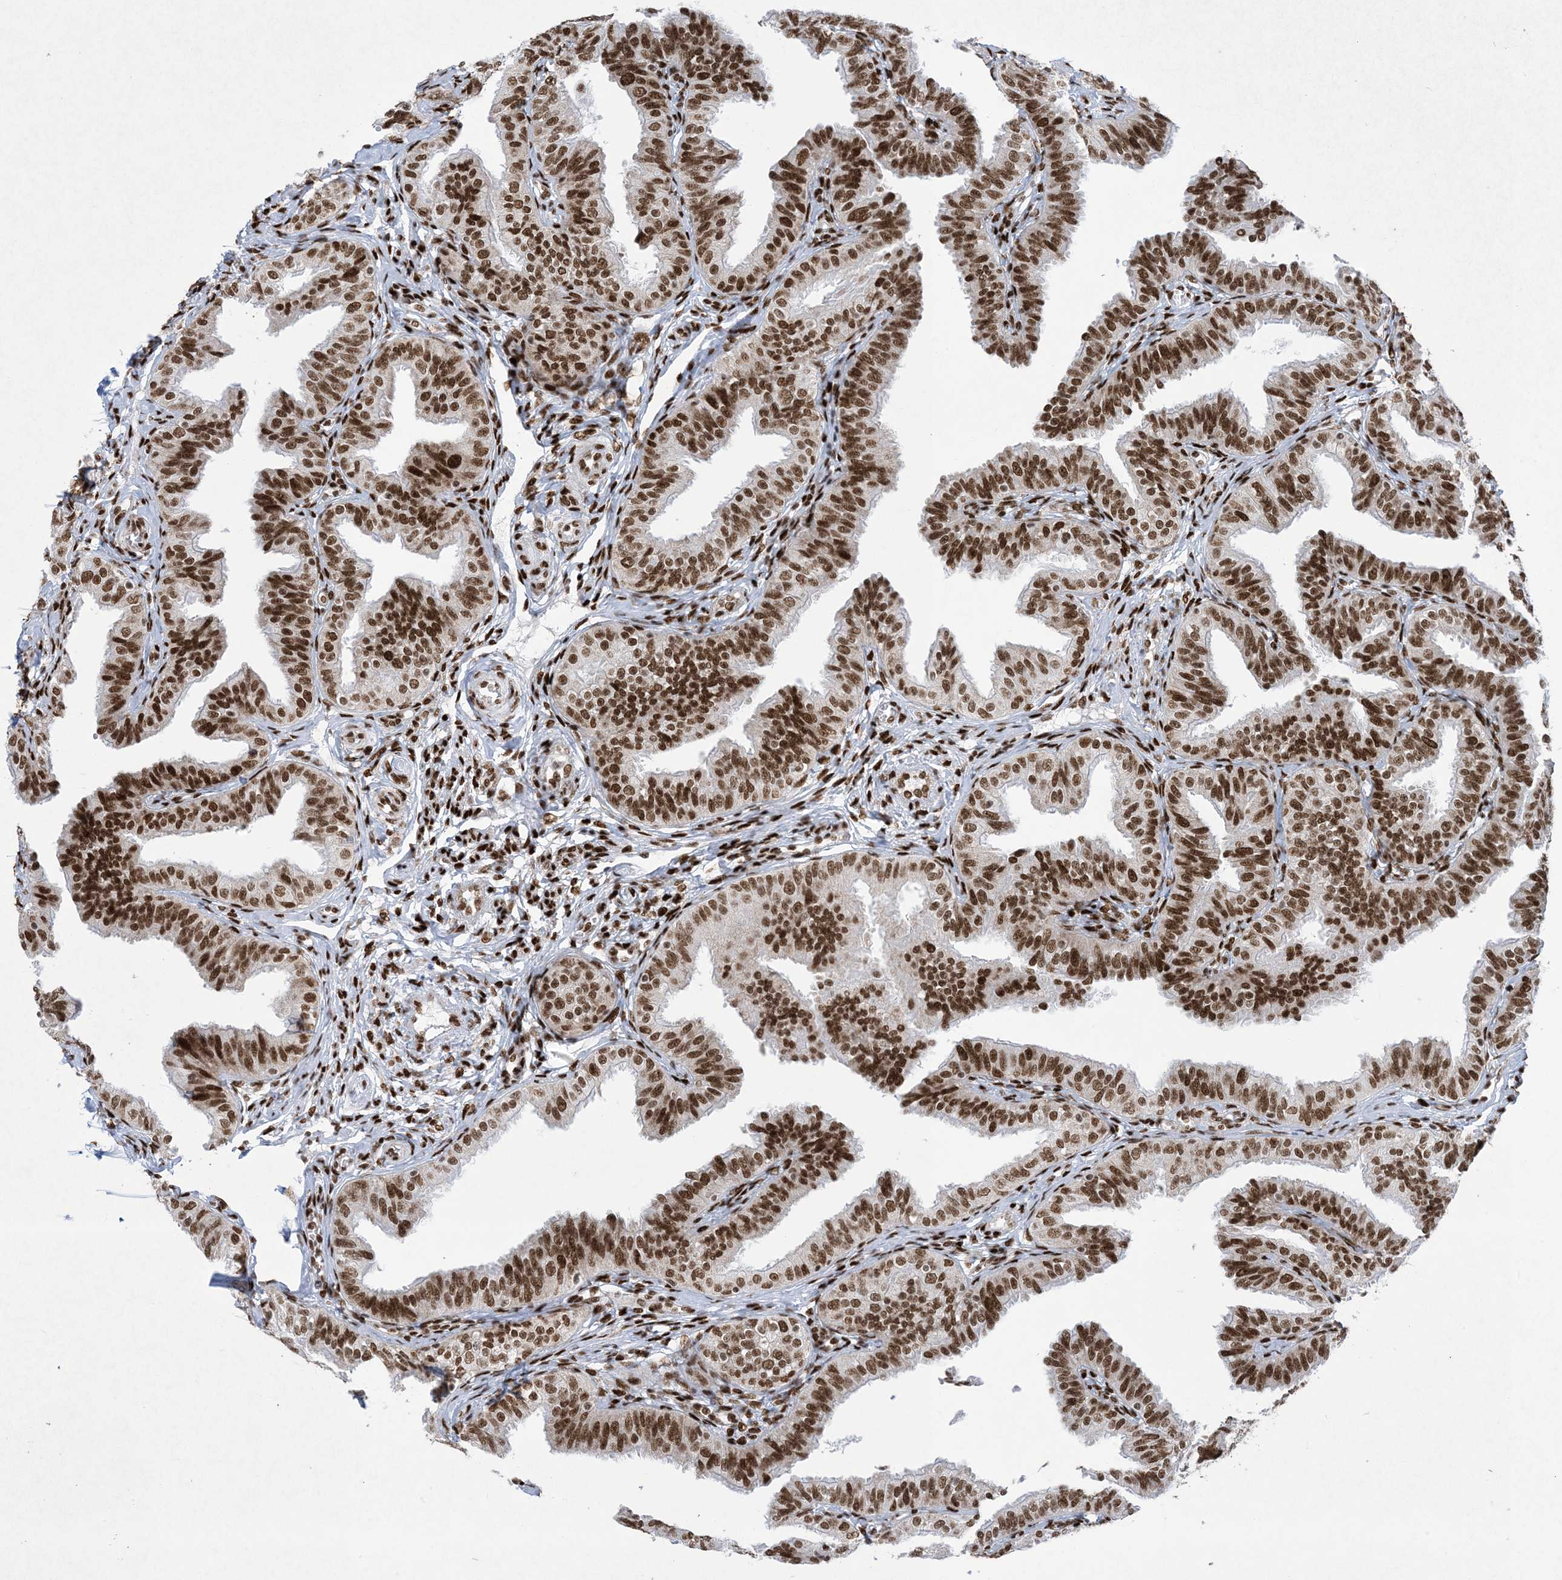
{"staining": {"intensity": "strong", "quantity": ">75%", "location": "nuclear"}, "tissue": "fallopian tube", "cell_type": "Glandular cells", "image_type": "normal", "snomed": [{"axis": "morphology", "description": "Normal tissue, NOS"}, {"axis": "topography", "description": "Fallopian tube"}], "caption": "Immunohistochemical staining of unremarkable human fallopian tube shows strong nuclear protein staining in about >75% of glandular cells. (DAB (3,3'-diaminobenzidine) = brown stain, brightfield microscopy at high magnification).", "gene": "PKNOX2", "patient": {"sex": "female", "age": 35}}